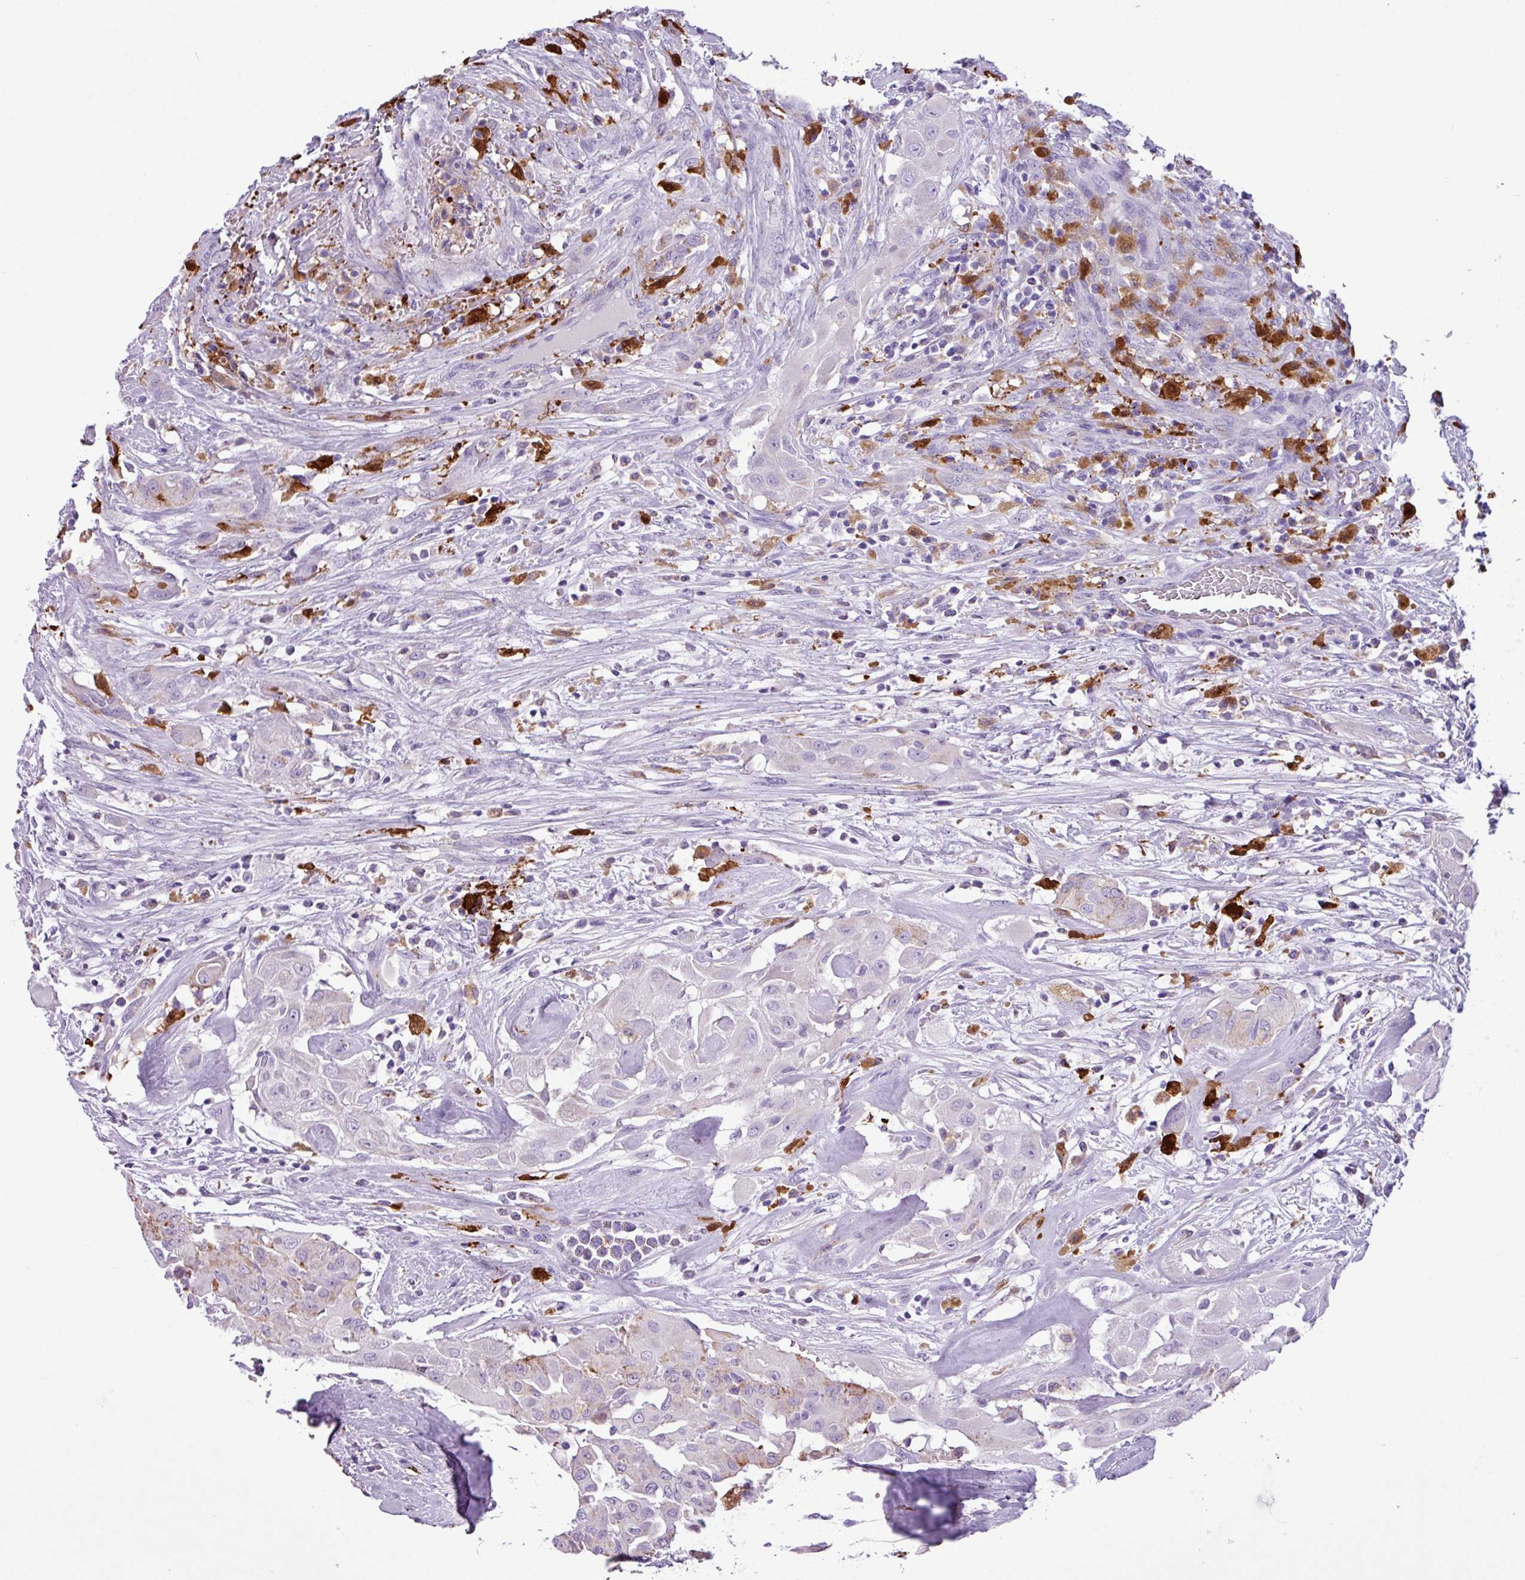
{"staining": {"intensity": "weak", "quantity": "<25%", "location": "cytoplasmic/membranous"}, "tissue": "thyroid cancer", "cell_type": "Tumor cells", "image_type": "cancer", "snomed": [{"axis": "morphology", "description": "Papillary adenocarcinoma, NOS"}, {"axis": "topography", "description": "Thyroid gland"}], "caption": "Protein analysis of papillary adenocarcinoma (thyroid) reveals no significant staining in tumor cells.", "gene": "TMEM200C", "patient": {"sex": "female", "age": 59}}